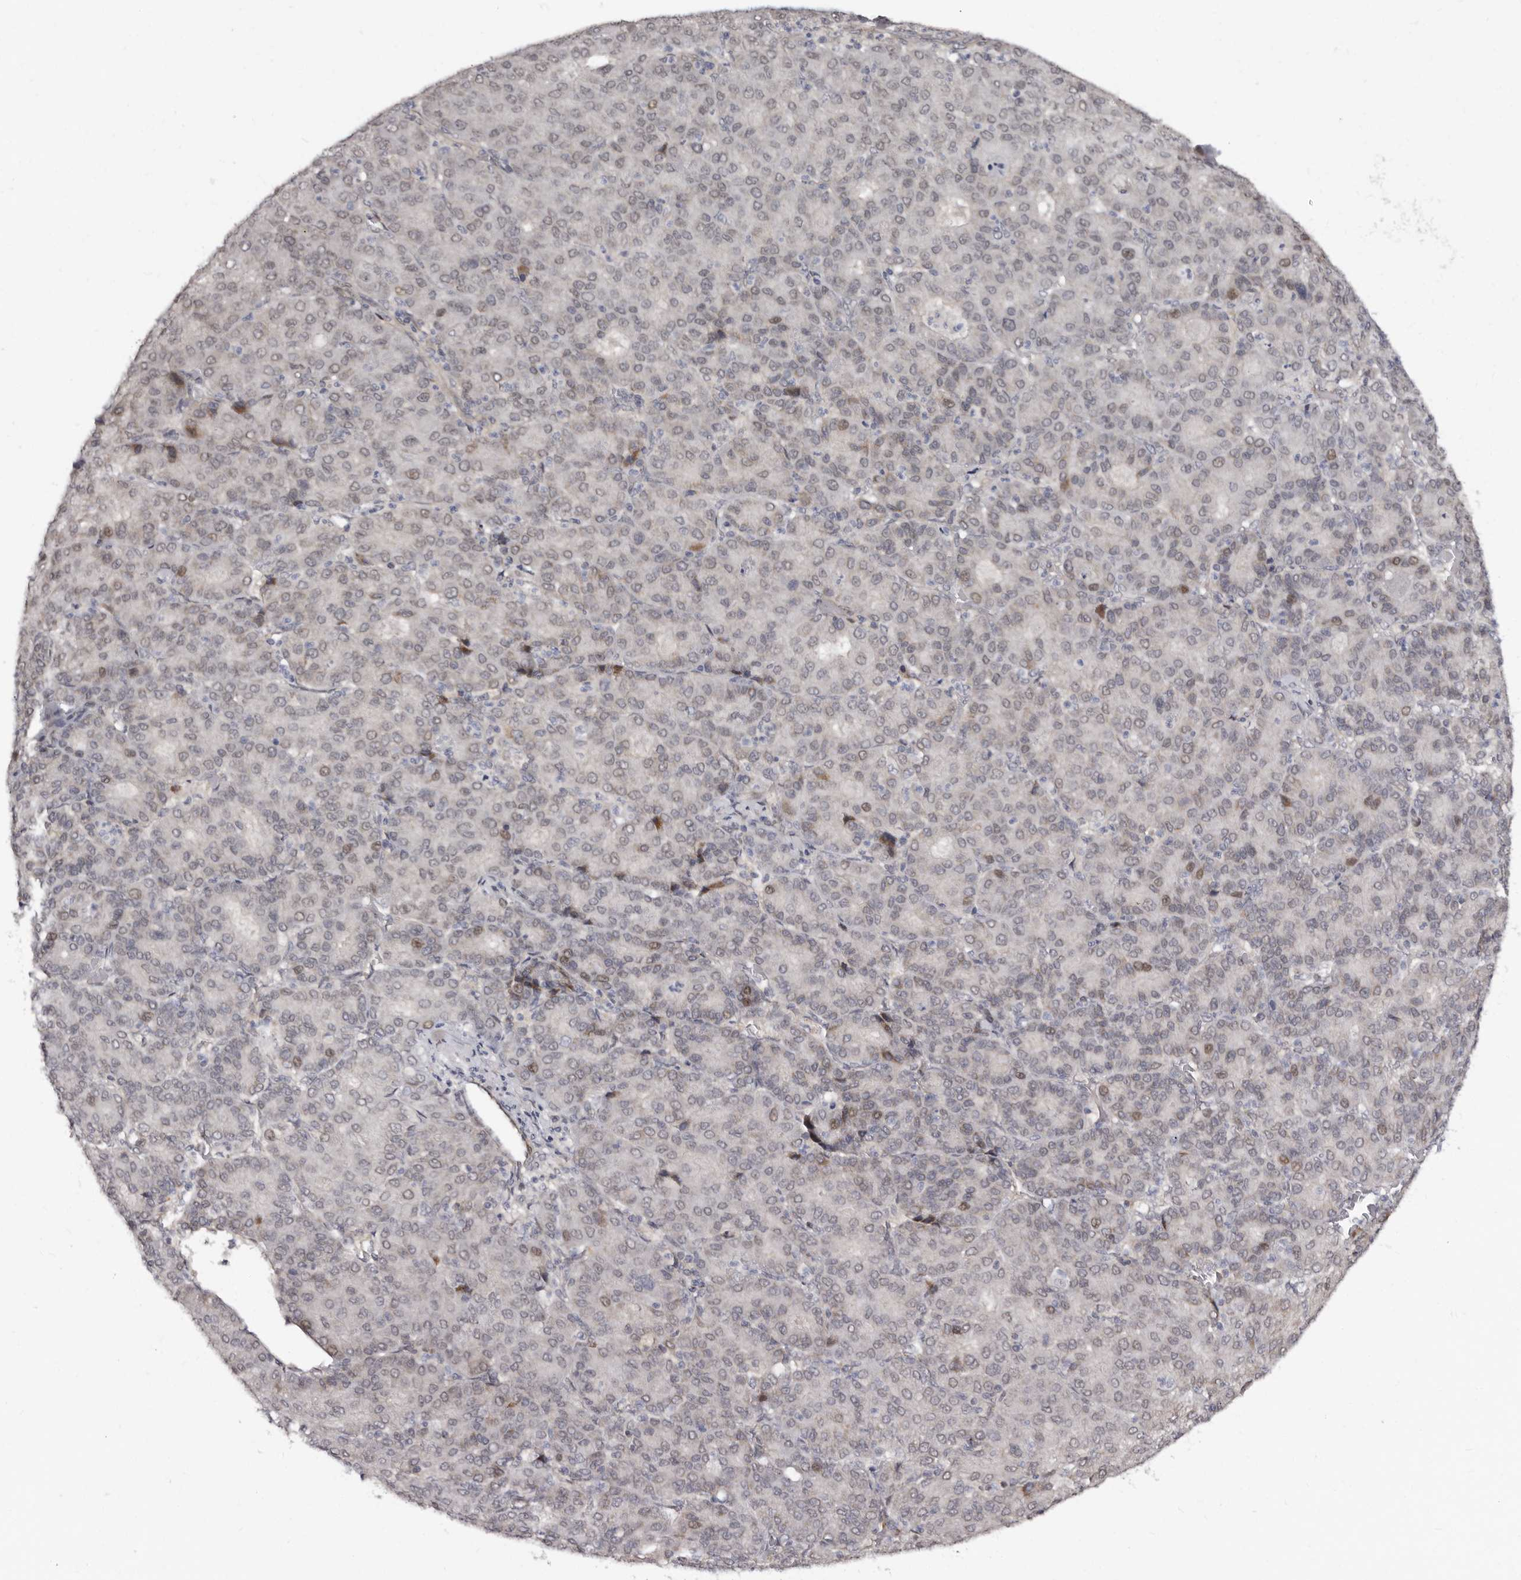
{"staining": {"intensity": "weak", "quantity": "25%-75%", "location": "nuclear"}, "tissue": "liver cancer", "cell_type": "Tumor cells", "image_type": "cancer", "snomed": [{"axis": "morphology", "description": "Carcinoma, Hepatocellular, NOS"}, {"axis": "topography", "description": "Liver"}], "caption": "Protein staining reveals weak nuclear staining in approximately 25%-75% of tumor cells in liver hepatocellular carcinoma.", "gene": "PHF20L1", "patient": {"sex": "male", "age": 65}}